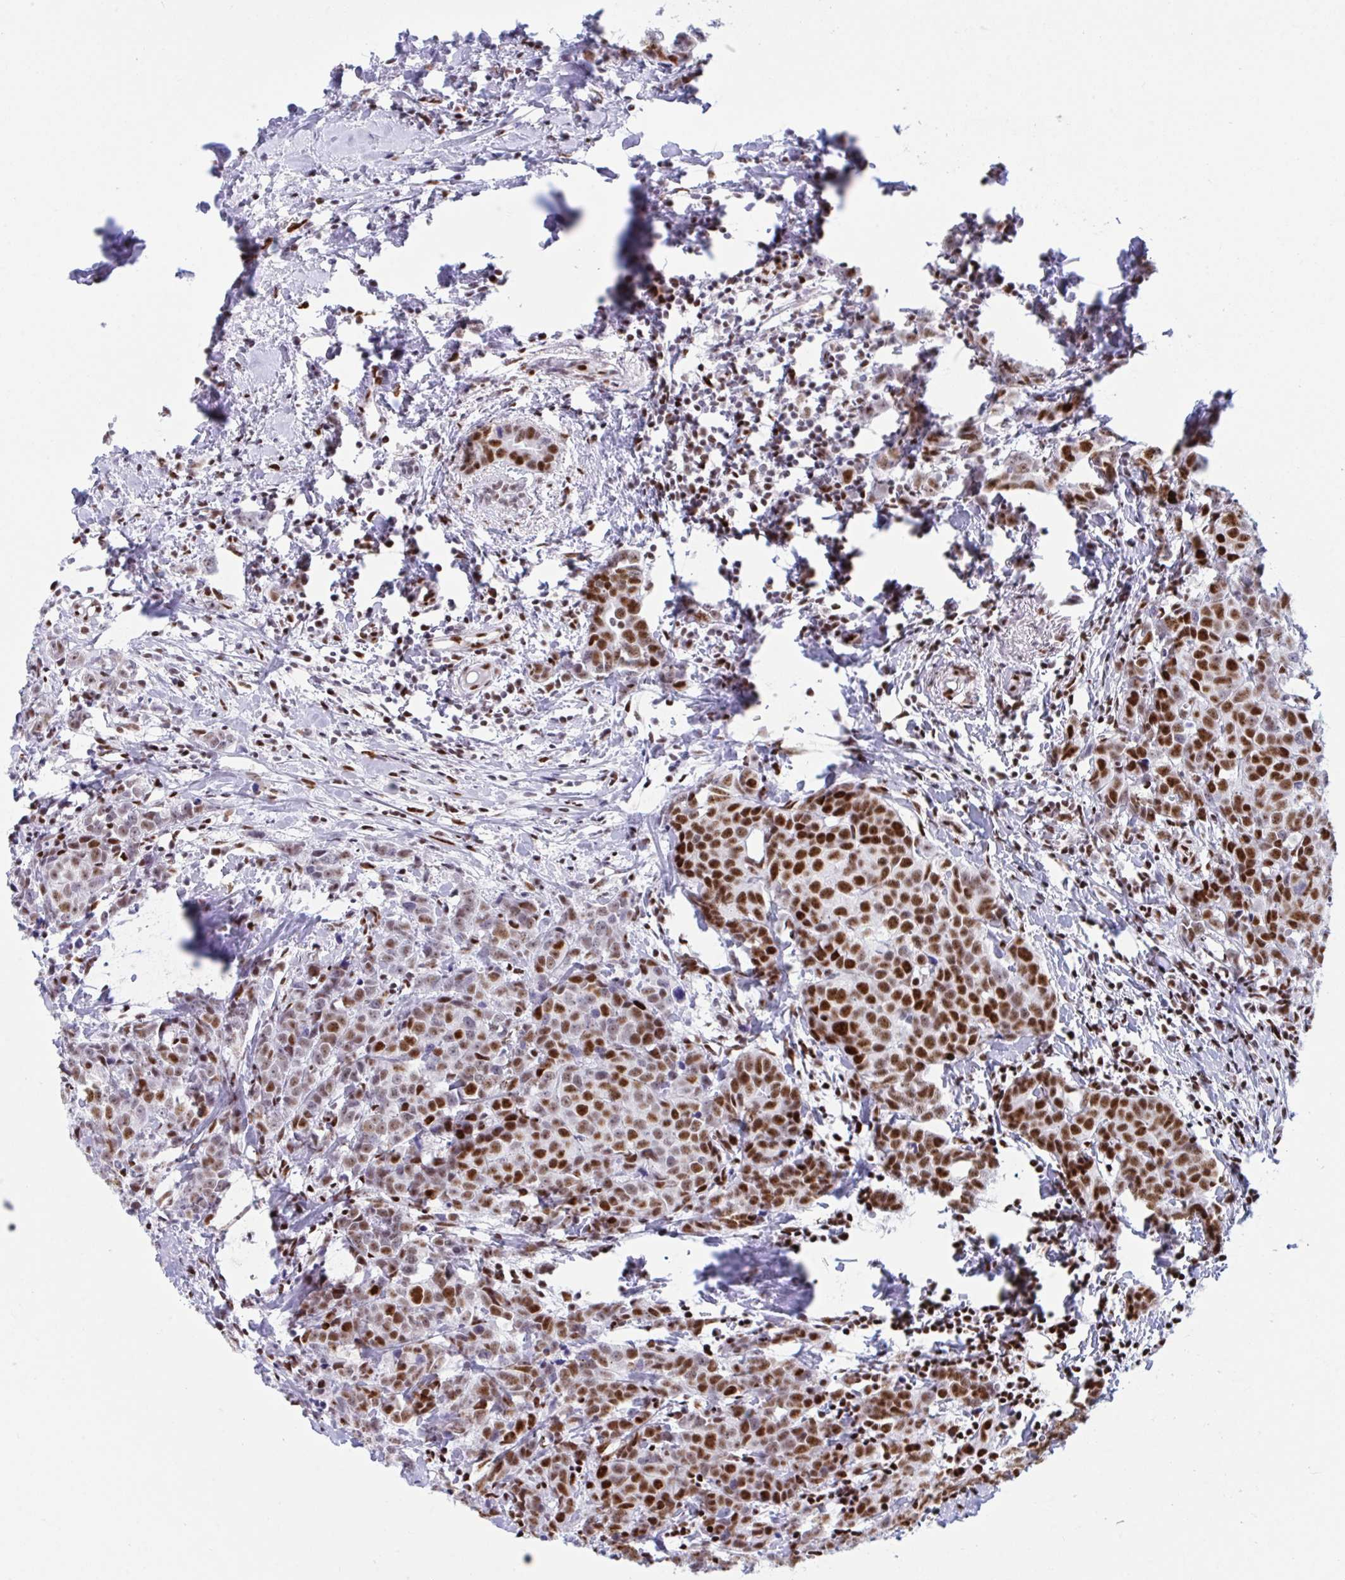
{"staining": {"intensity": "strong", "quantity": "25%-75%", "location": "nuclear"}, "tissue": "breast cancer", "cell_type": "Tumor cells", "image_type": "cancer", "snomed": [{"axis": "morphology", "description": "Duct carcinoma"}, {"axis": "topography", "description": "Breast"}], "caption": "Tumor cells display high levels of strong nuclear positivity in approximately 25%-75% of cells in breast cancer (invasive ductal carcinoma). (brown staining indicates protein expression, while blue staining denotes nuclei).", "gene": "IKZF2", "patient": {"sex": "female", "age": 80}}